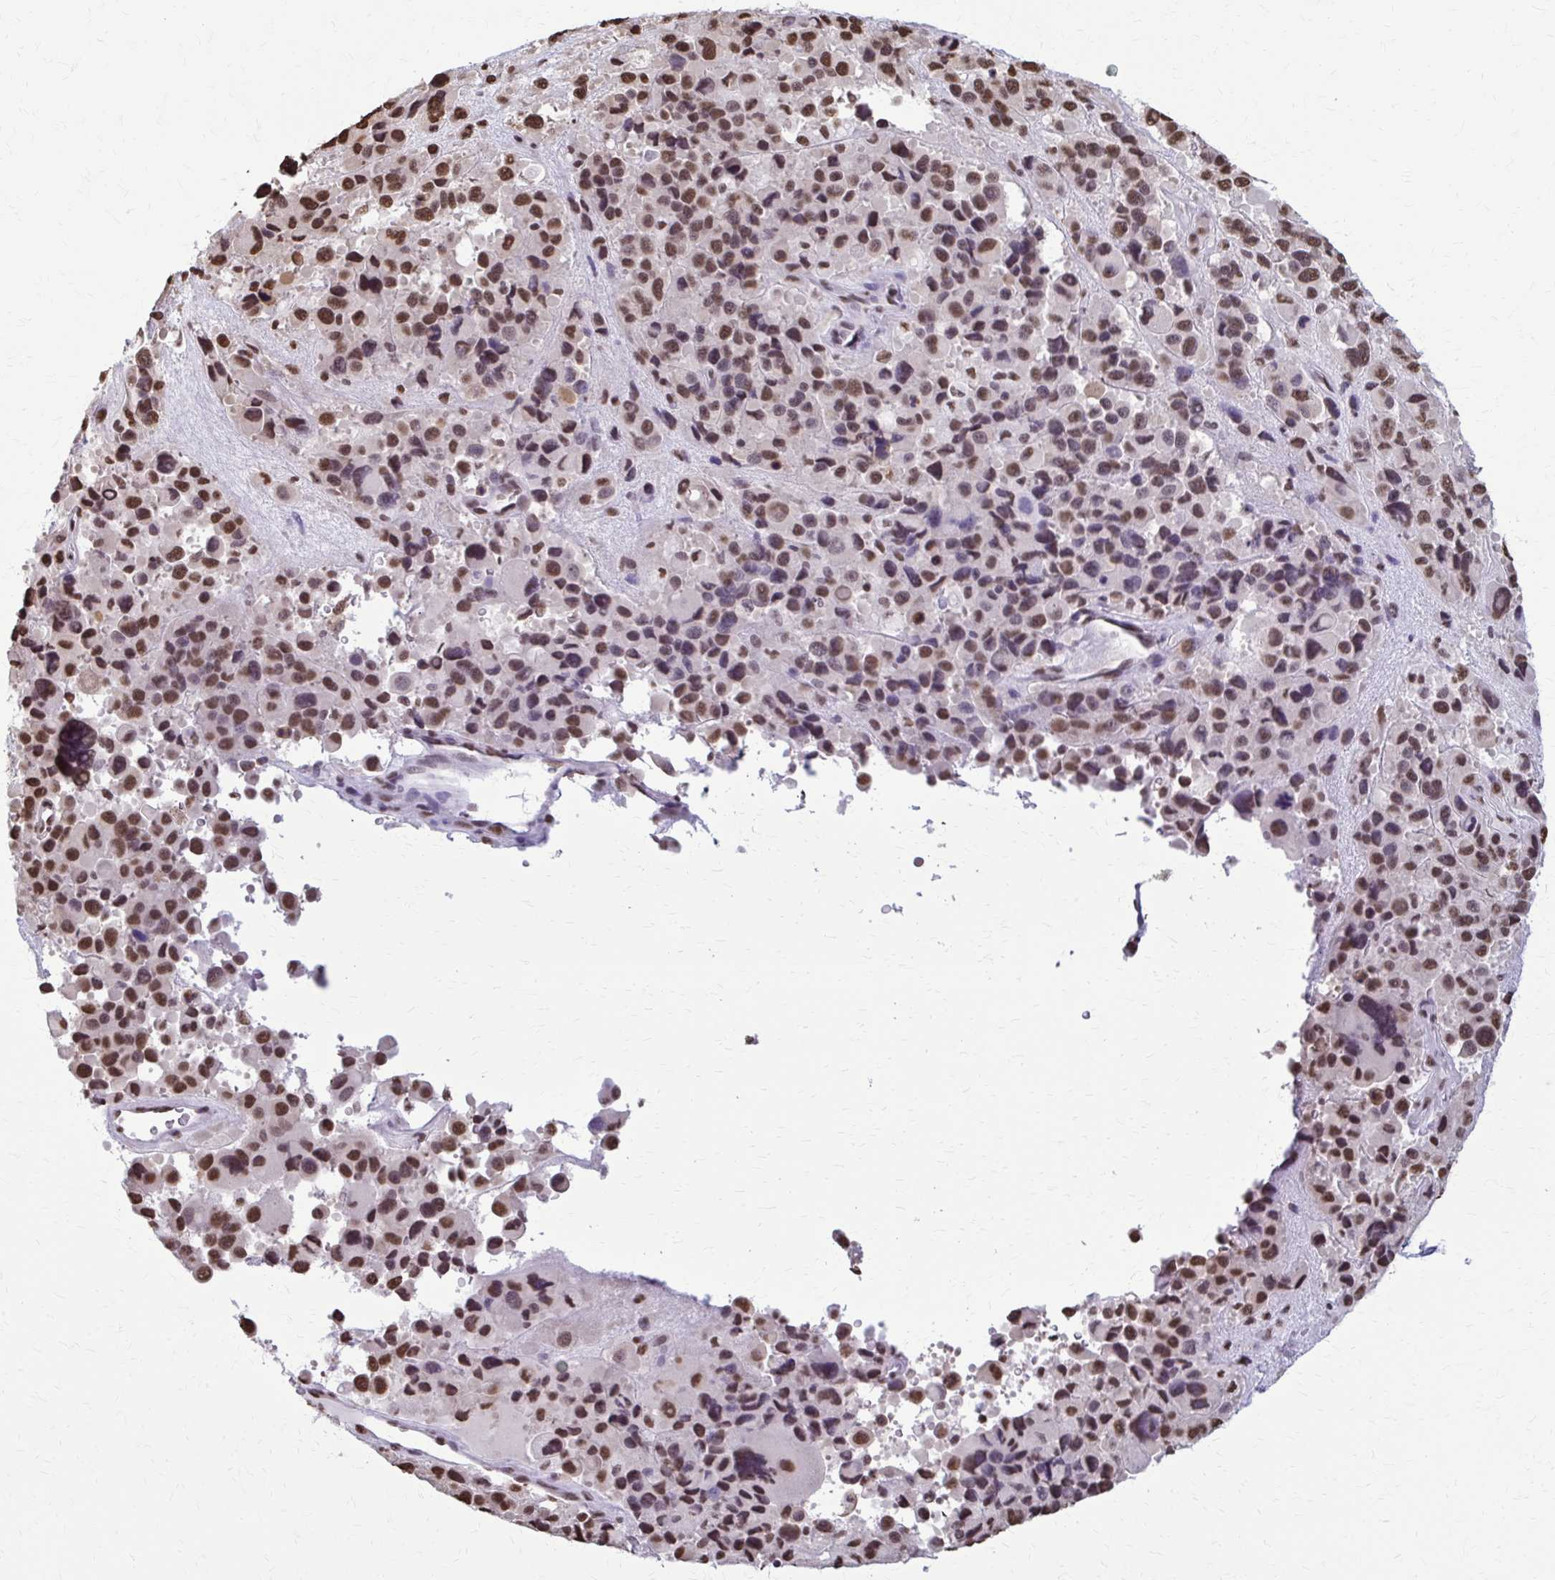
{"staining": {"intensity": "moderate", "quantity": ">75%", "location": "nuclear"}, "tissue": "melanoma", "cell_type": "Tumor cells", "image_type": "cancer", "snomed": [{"axis": "morphology", "description": "Malignant melanoma, Metastatic site"}, {"axis": "topography", "description": "Lymph node"}], "caption": "IHC photomicrograph of human melanoma stained for a protein (brown), which reveals medium levels of moderate nuclear positivity in about >75% of tumor cells.", "gene": "SNRPA", "patient": {"sex": "female", "age": 65}}